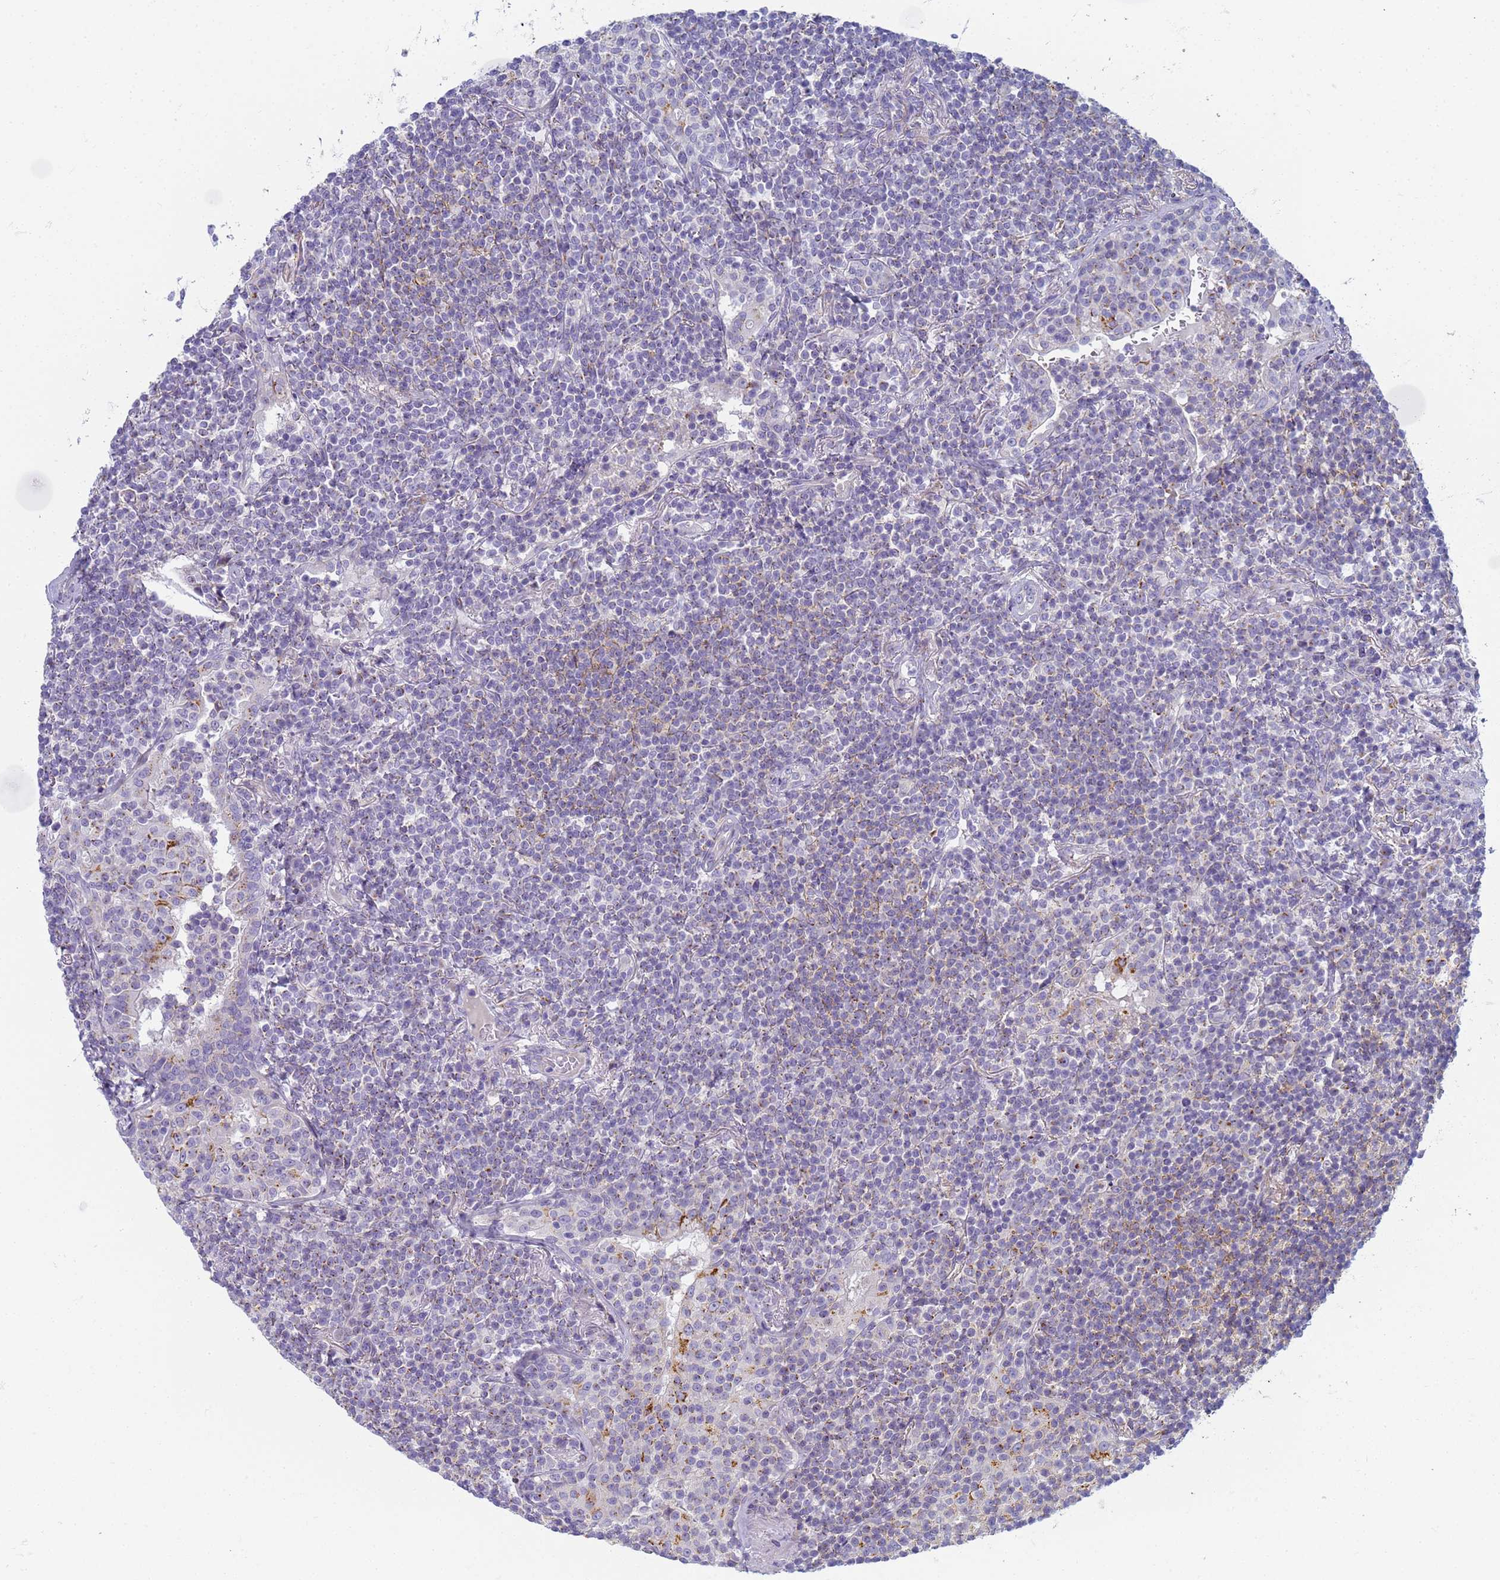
{"staining": {"intensity": "negative", "quantity": "none", "location": "none"}, "tissue": "lymphoma", "cell_type": "Tumor cells", "image_type": "cancer", "snomed": [{"axis": "morphology", "description": "Malignant lymphoma, non-Hodgkin's type, Low grade"}, {"axis": "topography", "description": "Lung"}], "caption": "IHC histopathology image of neoplastic tissue: lymphoma stained with DAB (3,3'-diaminobenzidine) shows no significant protein expression in tumor cells.", "gene": "CR1", "patient": {"sex": "female", "age": 71}}